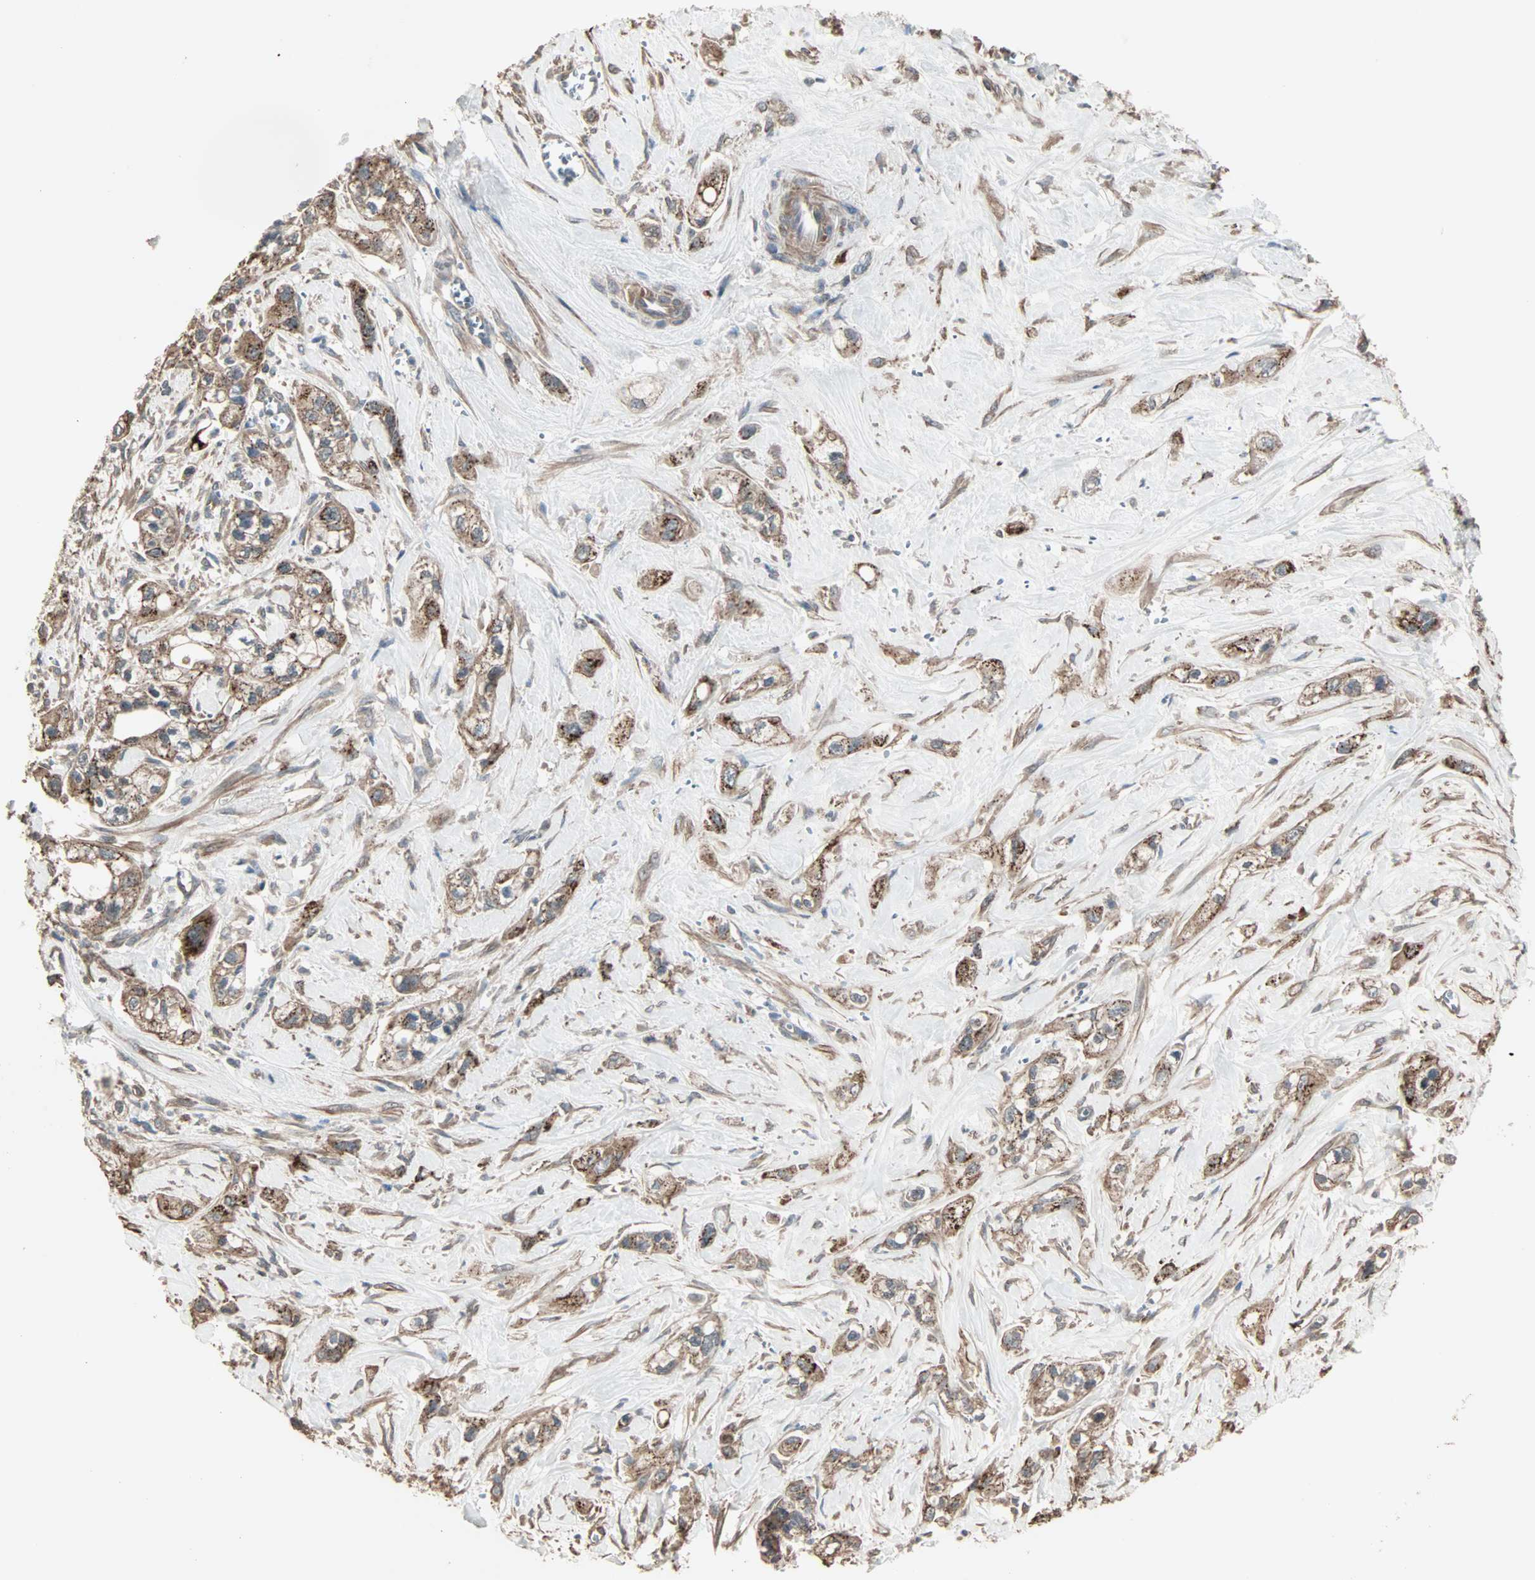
{"staining": {"intensity": "moderate", "quantity": ">75%", "location": "cytoplasmic/membranous"}, "tissue": "pancreatic cancer", "cell_type": "Tumor cells", "image_type": "cancer", "snomed": [{"axis": "morphology", "description": "Adenocarcinoma, NOS"}, {"axis": "topography", "description": "Pancreas"}], "caption": "A medium amount of moderate cytoplasmic/membranous staining is seen in approximately >75% of tumor cells in pancreatic cancer (adenocarcinoma) tissue. (Brightfield microscopy of DAB IHC at high magnification).", "gene": "GALNT3", "patient": {"sex": "male", "age": 74}}